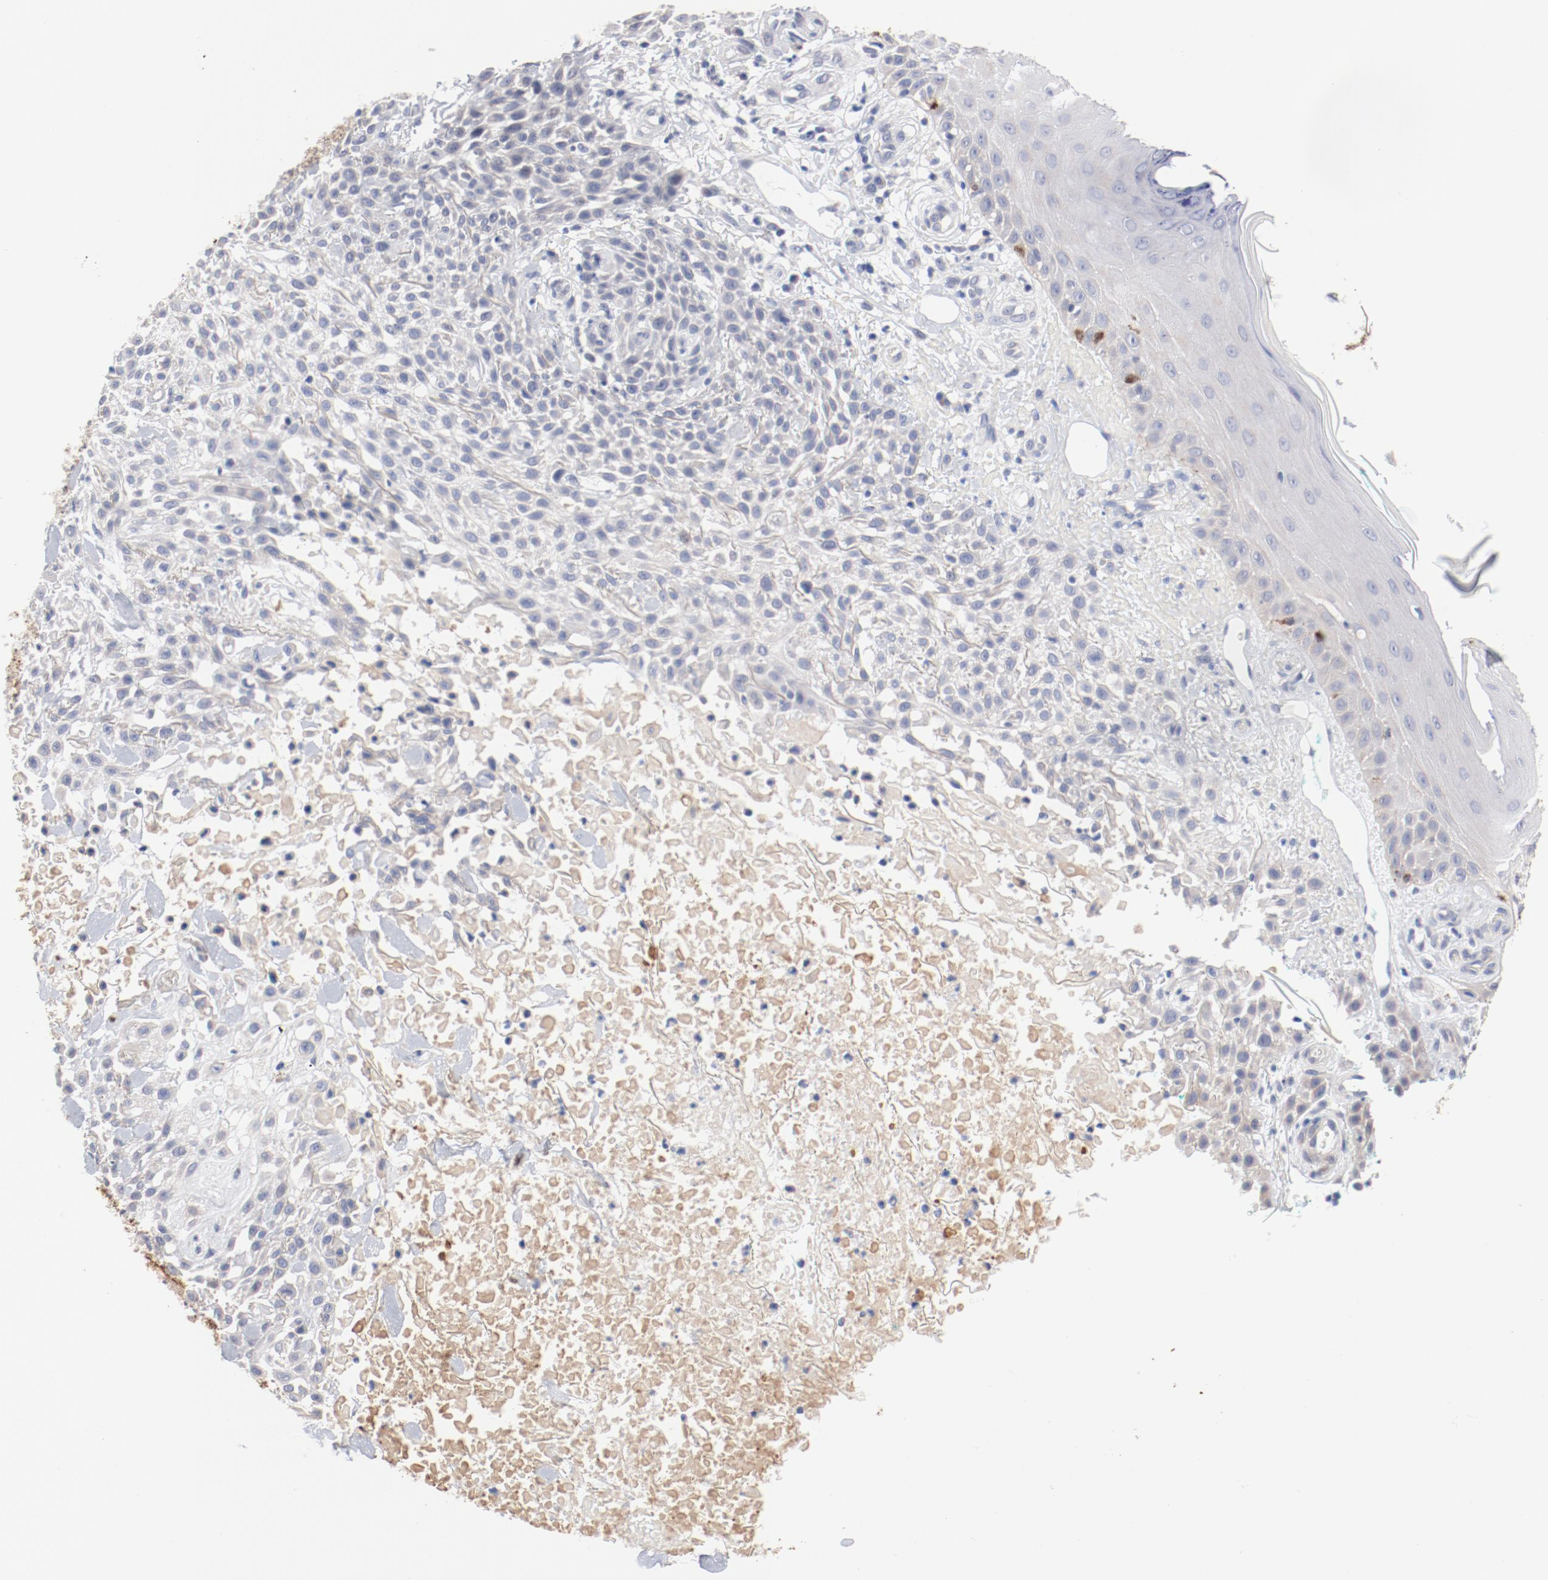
{"staining": {"intensity": "negative", "quantity": "none", "location": "none"}, "tissue": "skin cancer", "cell_type": "Tumor cells", "image_type": "cancer", "snomed": [{"axis": "morphology", "description": "Squamous cell carcinoma, NOS"}, {"axis": "topography", "description": "Skin"}], "caption": "A micrograph of human squamous cell carcinoma (skin) is negative for staining in tumor cells. Nuclei are stained in blue.", "gene": "GPR143", "patient": {"sex": "female", "age": 42}}